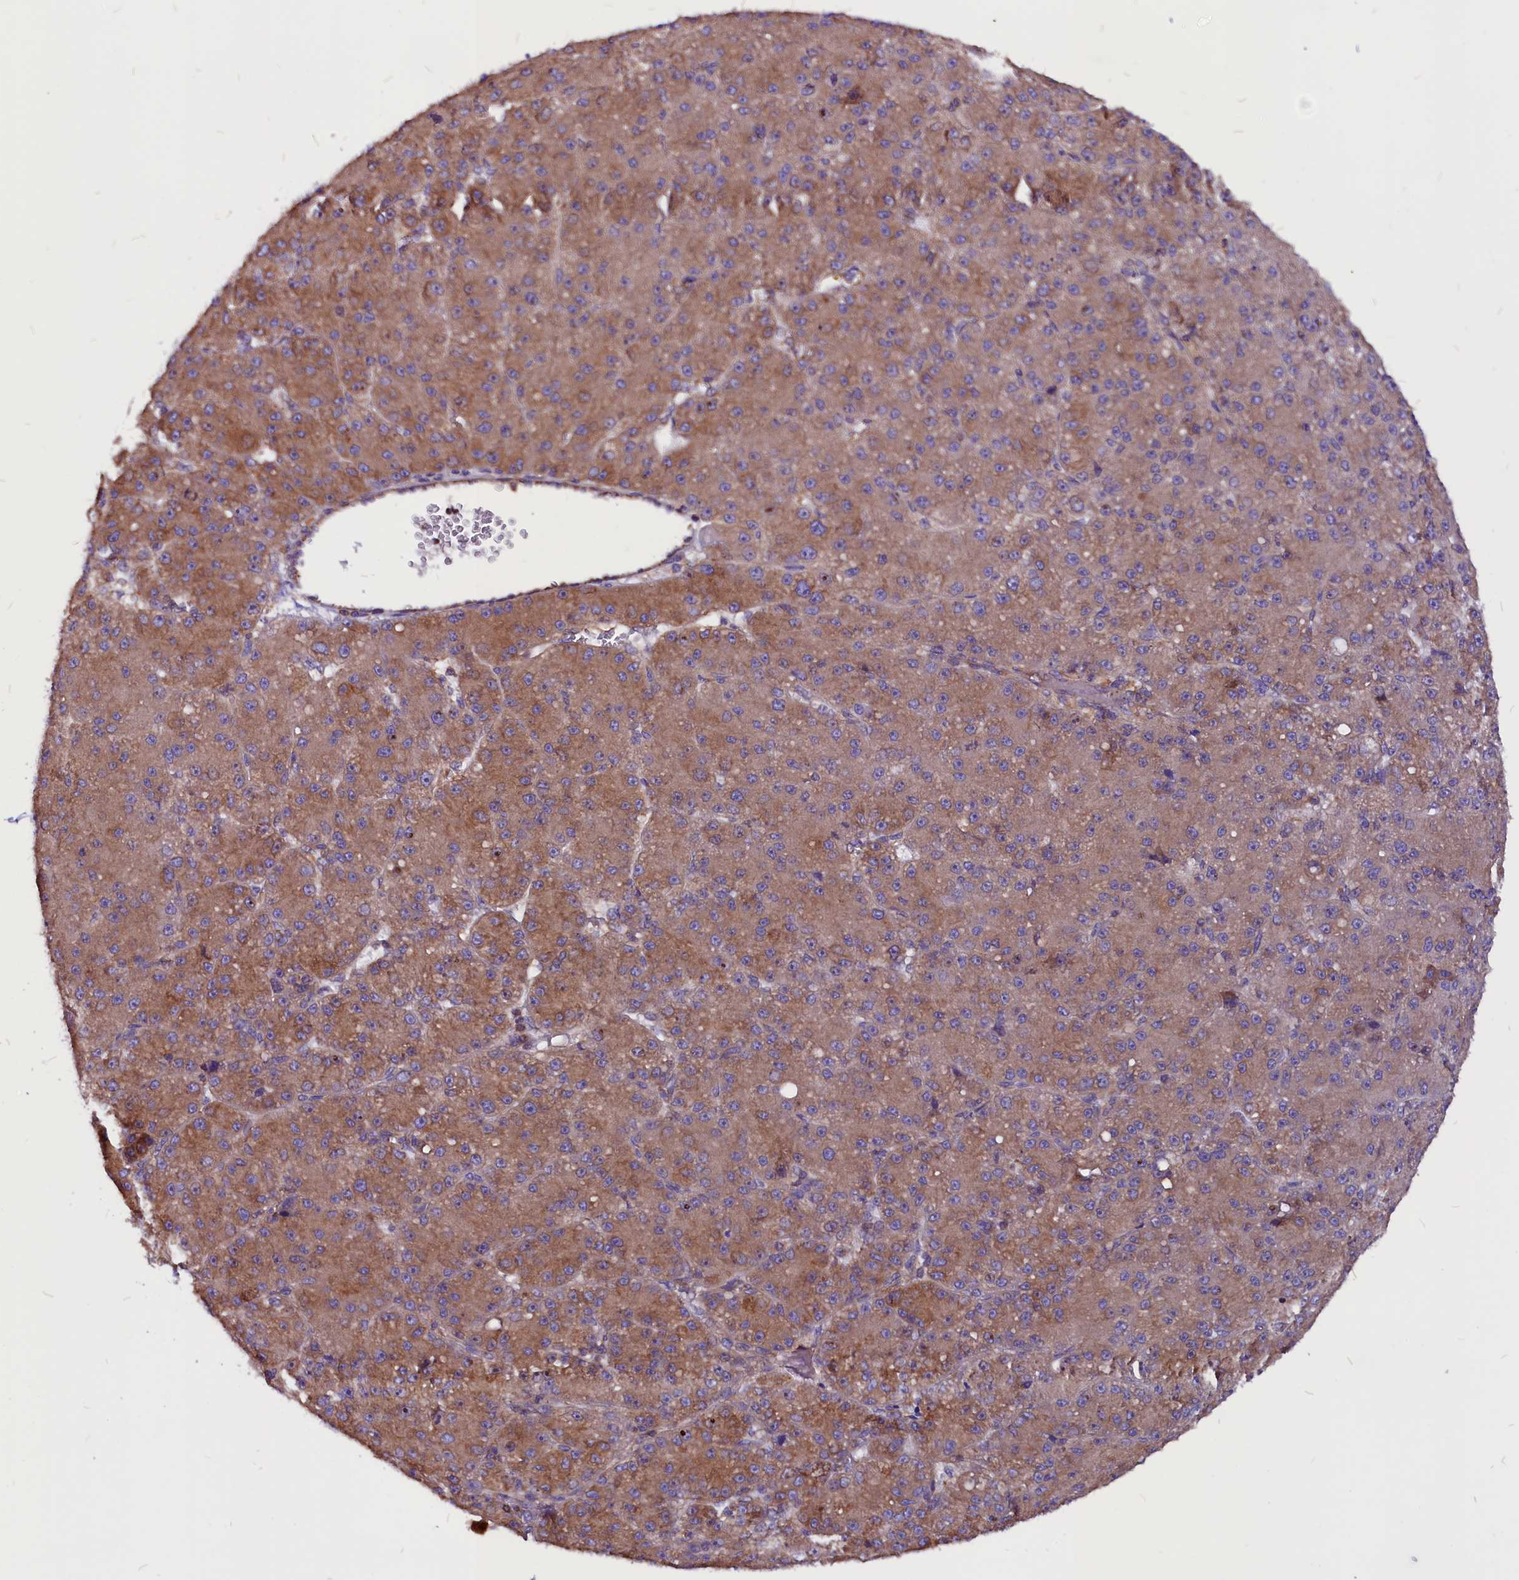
{"staining": {"intensity": "moderate", "quantity": ">75%", "location": "cytoplasmic/membranous"}, "tissue": "liver cancer", "cell_type": "Tumor cells", "image_type": "cancer", "snomed": [{"axis": "morphology", "description": "Carcinoma, Hepatocellular, NOS"}, {"axis": "topography", "description": "Liver"}], "caption": "IHC staining of liver cancer, which shows medium levels of moderate cytoplasmic/membranous staining in about >75% of tumor cells indicating moderate cytoplasmic/membranous protein positivity. The staining was performed using DAB (brown) for protein detection and nuclei were counterstained in hematoxylin (blue).", "gene": "EIF3G", "patient": {"sex": "male", "age": 67}}